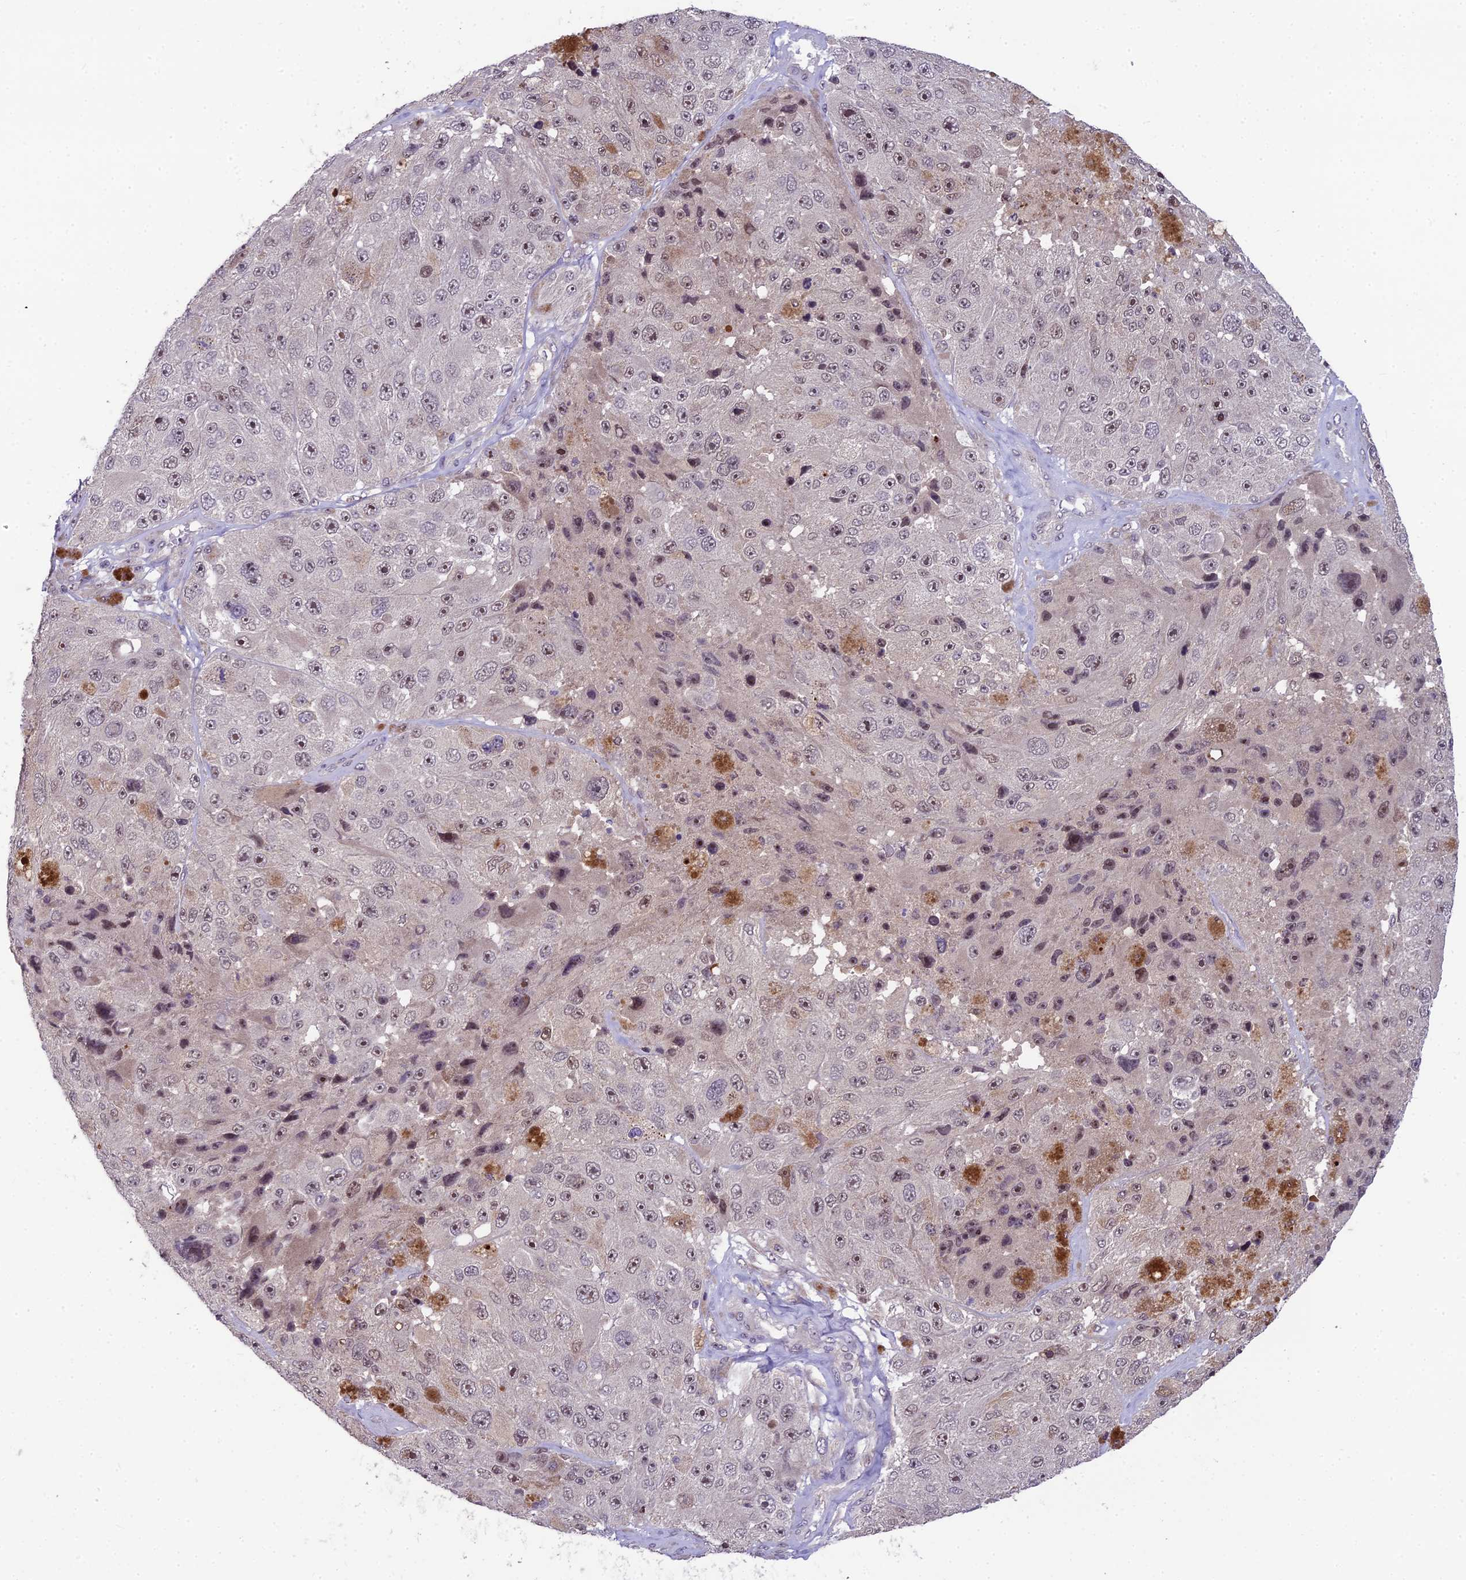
{"staining": {"intensity": "moderate", "quantity": ">75%", "location": "nuclear"}, "tissue": "melanoma", "cell_type": "Tumor cells", "image_type": "cancer", "snomed": [{"axis": "morphology", "description": "Malignant melanoma, Metastatic site"}, {"axis": "topography", "description": "Lymph node"}], "caption": "Immunohistochemistry (IHC) (DAB (3,3'-diaminobenzidine)) staining of human malignant melanoma (metastatic site) demonstrates moderate nuclear protein positivity in about >75% of tumor cells.", "gene": "ZNF333", "patient": {"sex": "male", "age": 62}}